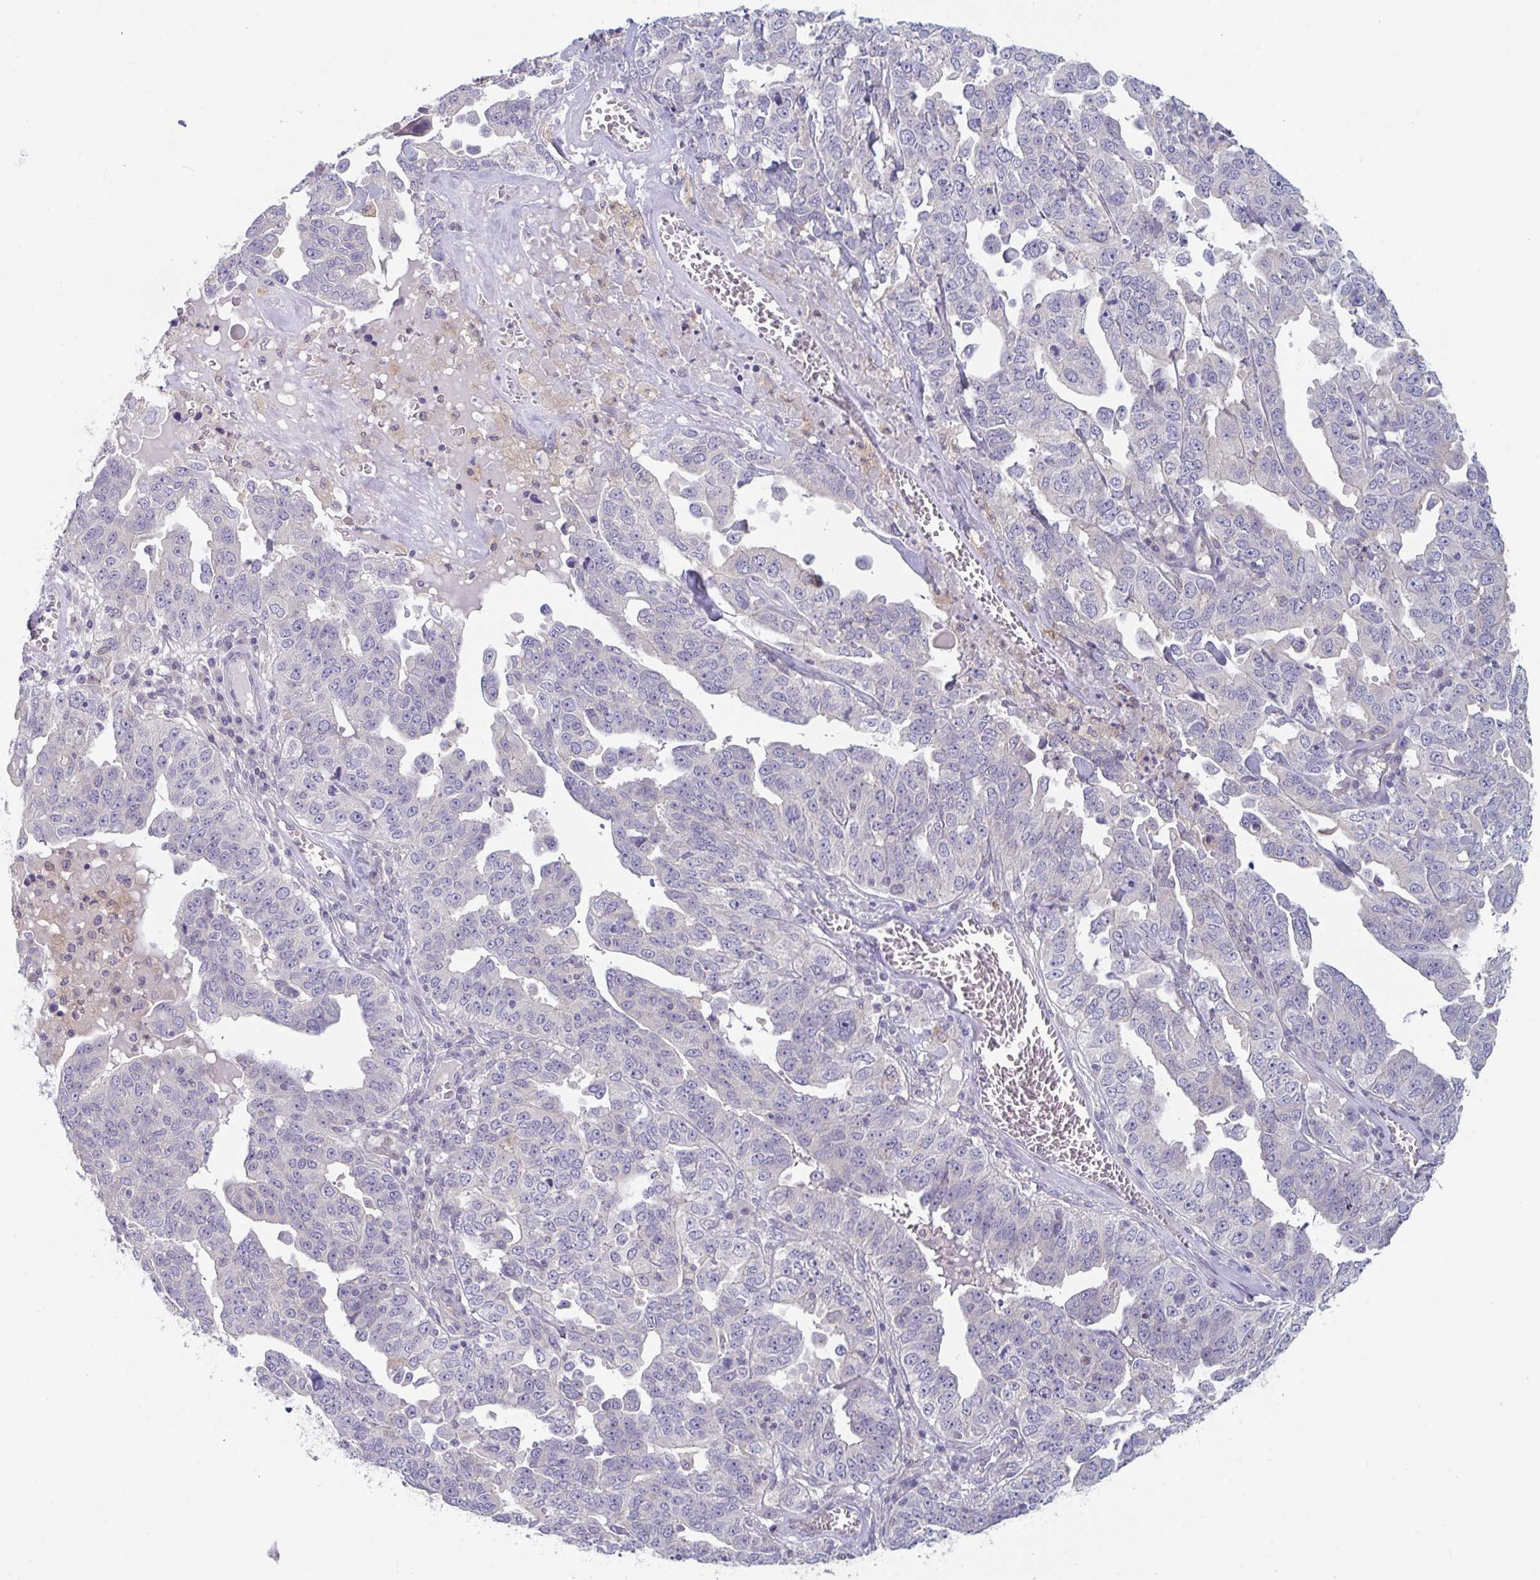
{"staining": {"intensity": "negative", "quantity": "none", "location": "none"}, "tissue": "ovarian cancer", "cell_type": "Tumor cells", "image_type": "cancer", "snomed": [{"axis": "morphology", "description": "Carcinoma, endometroid"}, {"axis": "topography", "description": "Ovary"}], "caption": "Ovarian cancer (endometroid carcinoma) was stained to show a protein in brown. There is no significant expression in tumor cells.", "gene": "PTPRD", "patient": {"sex": "female", "age": 62}}